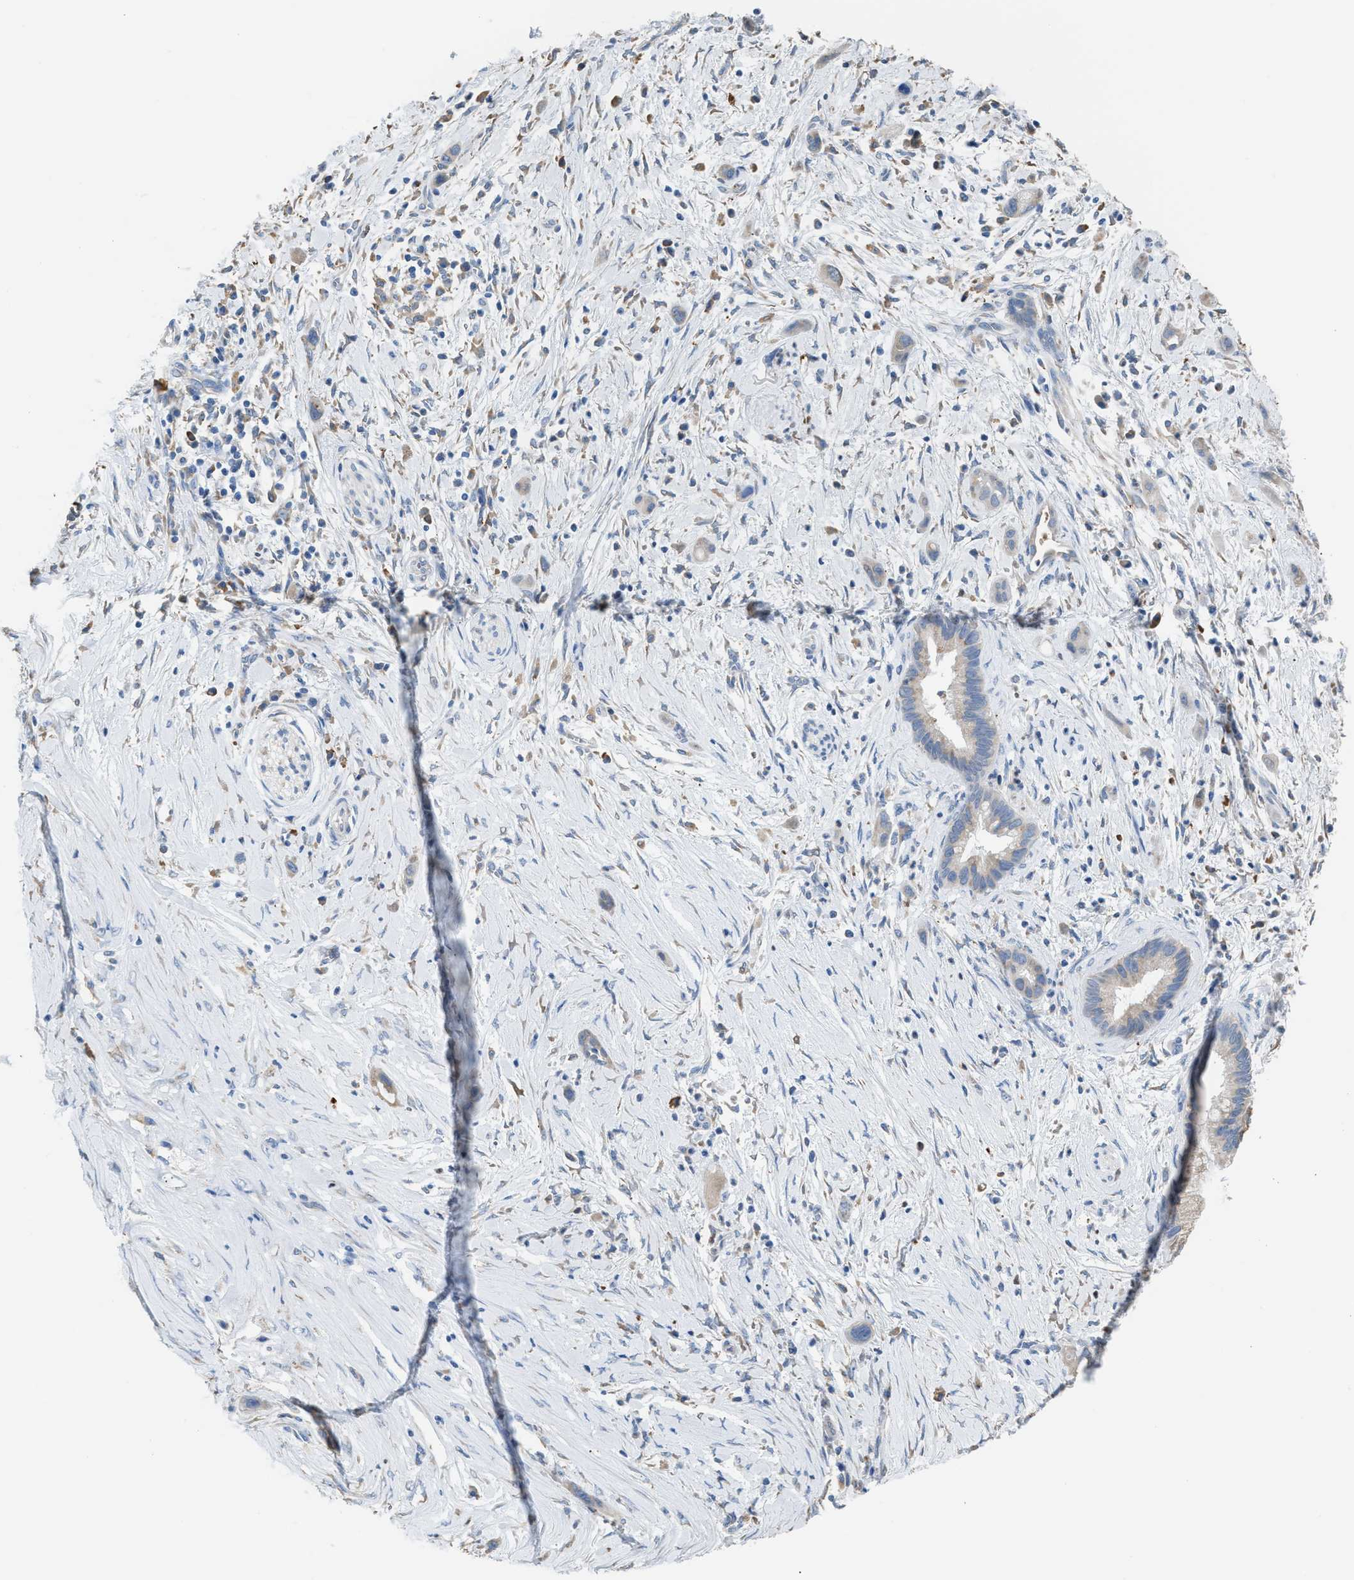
{"staining": {"intensity": "negative", "quantity": "none", "location": "none"}, "tissue": "pancreatic cancer", "cell_type": "Tumor cells", "image_type": "cancer", "snomed": [{"axis": "morphology", "description": "Adenocarcinoma, NOS"}, {"axis": "topography", "description": "Pancreas"}], "caption": "Histopathology image shows no significant protein positivity in tumor cells of pancreatic cancer. (Immunohistochemistry (ihc), brightfield microscopy, high magnification).", "gene": "CA3", "patient": {"sex": "male", "age": 59}}